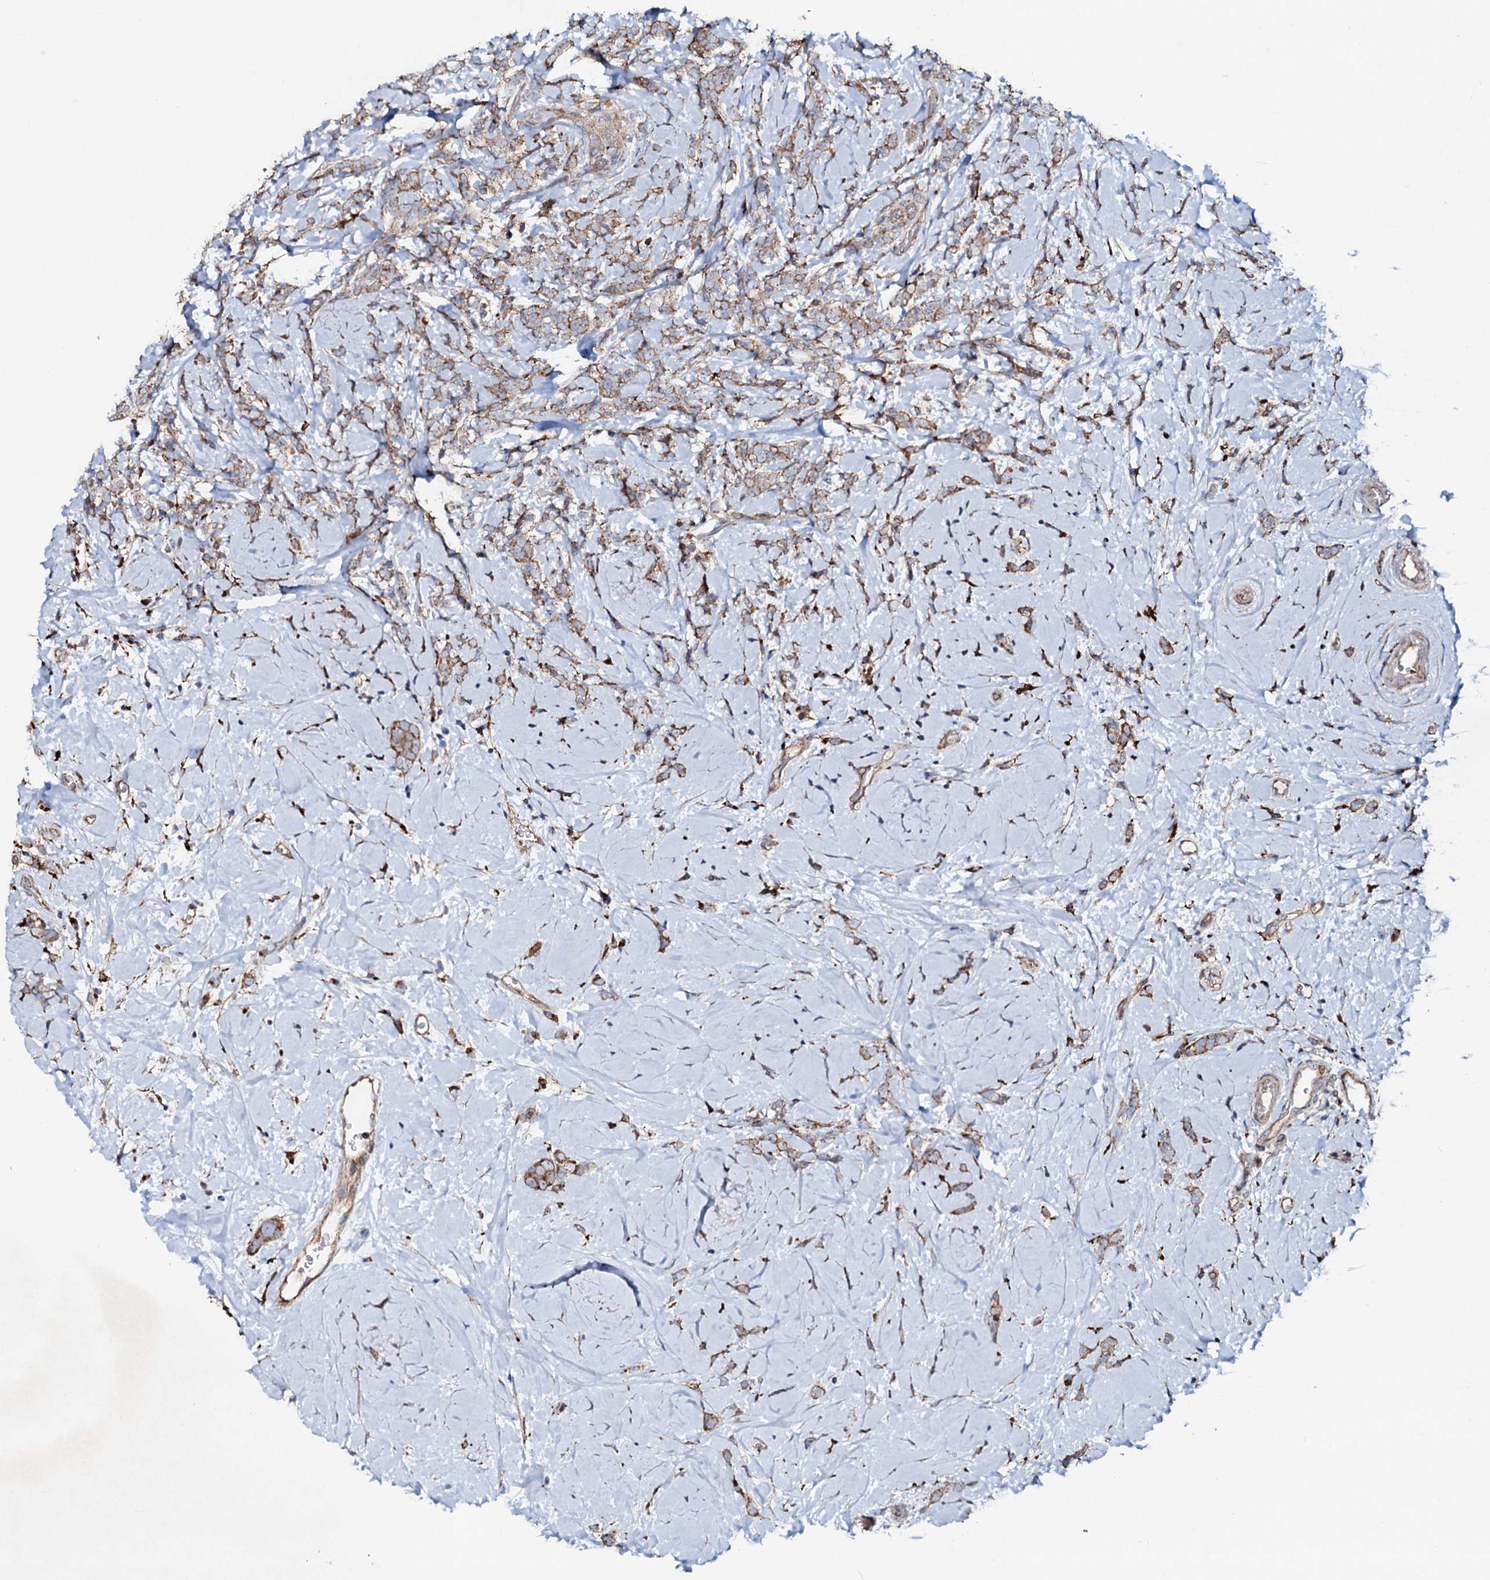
{"staining": {"intensity": "weak", "quantity": ">75%", "location": "cytoplasmic/membranous"}, "tissue": "breast cancer", "cell_type": "Tumor cells", "image_type": "cancer", "snomed": [{"axis": "morphology", "description": "Lobular carcinoma"}, {"axis": "topography", "description": "Breast"}], "caption": "Breast cancer stained with a protein marker shows weak staining in tumor cells.", "gene": "P2RX4", "patient": {"sex": "female", "age": 58}}